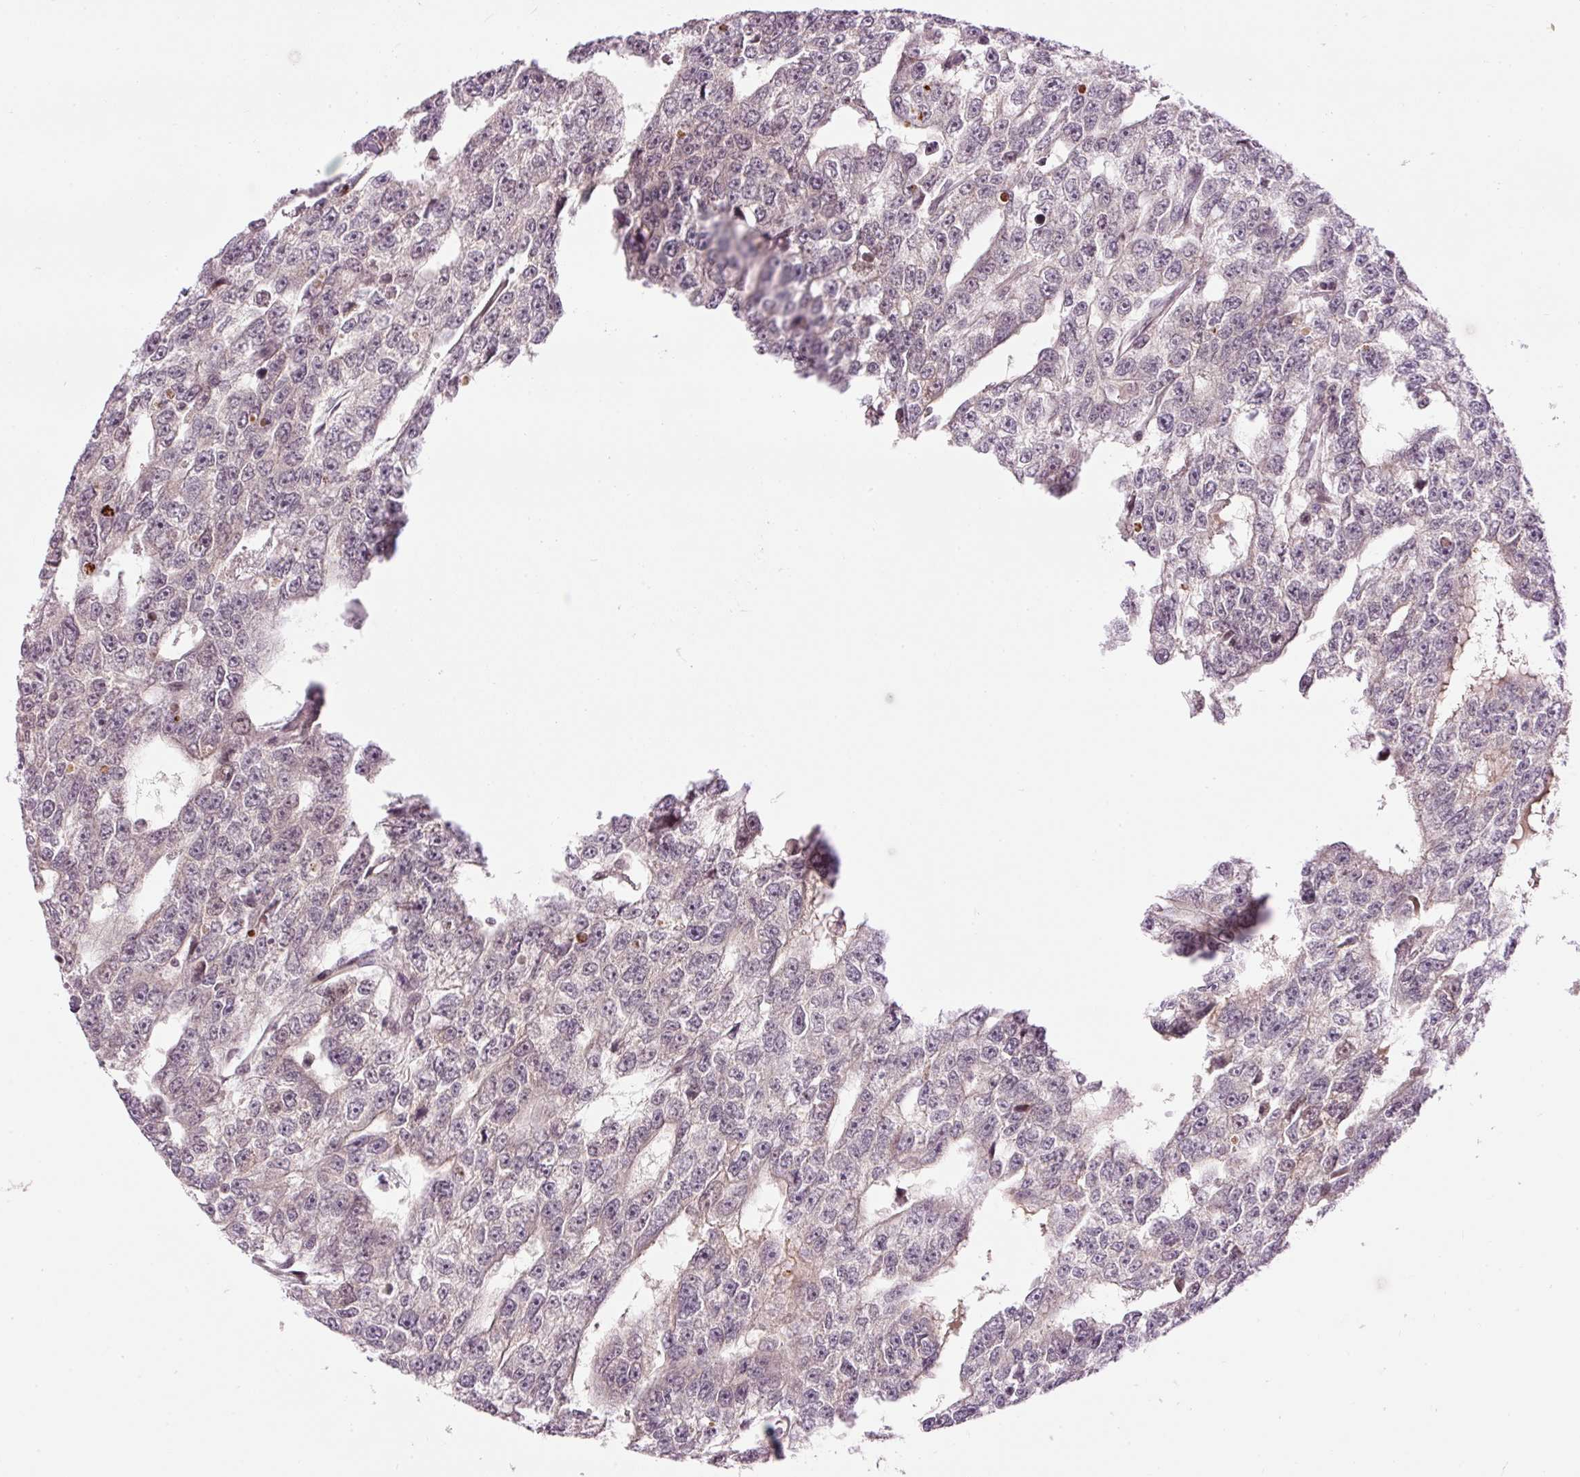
{"staining": {"intensity": "negative", "quantity": "none", "location": "none"}, "tissue": "testis cancer", "cell_type": "Tumor cells", "image_type": "cancer", "snomed": [{"axis": "morphology", "description": "Carcinoma, Embryonal, NOS"}, {"axis": "topography", "description": "Testis"}], "caption": "Protein analysis of testis cancer (embryonal carcinoma) shows no significant staining in tumor cells.", "gene": "ABHD11", "patient": {"sex": "male", "age": 20}}